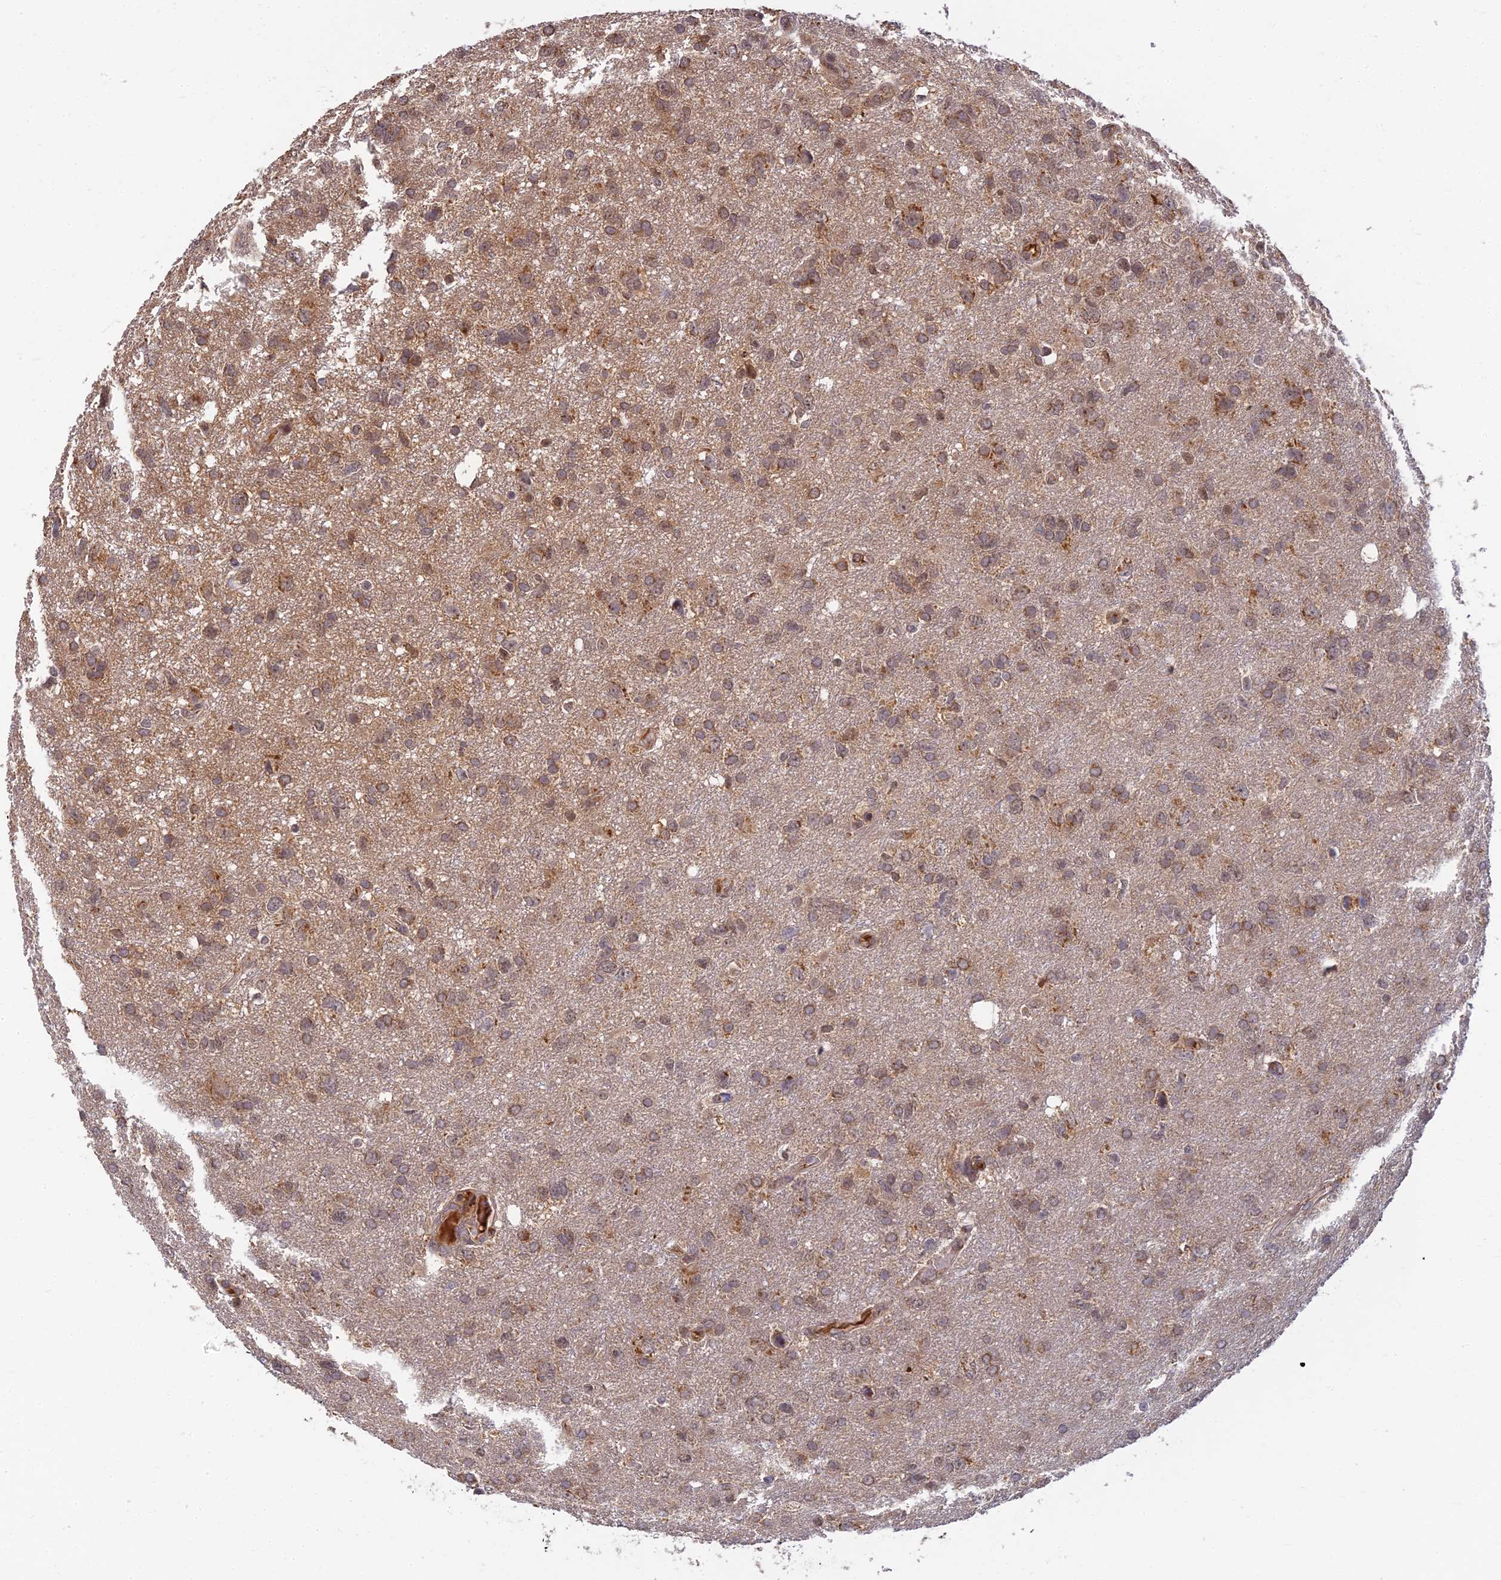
{"staining": {"intensity": "moderate", "quantity": ">75%", "location": "cytoplasmic/membranous"}, "tissue": "glioma", "cell_type": "Tumor cells", "image_type": "cancer", "snomed": [{"axis": "morphology", "description": "Glioma, malignant, High grade"}, {"axis": "topography", "description": "Brain"}], "caption": "Immunohistochemistry (IHC) (DAB (3,3'-diaminobenzidine)) staining of human malignant high-grade glioma demonstrates moderate cytoplasmic/membranous protein staining in approximately >75% of tumor cells.", "gene": "RGL3", "patient": {"sex": "male", "age": 61}}